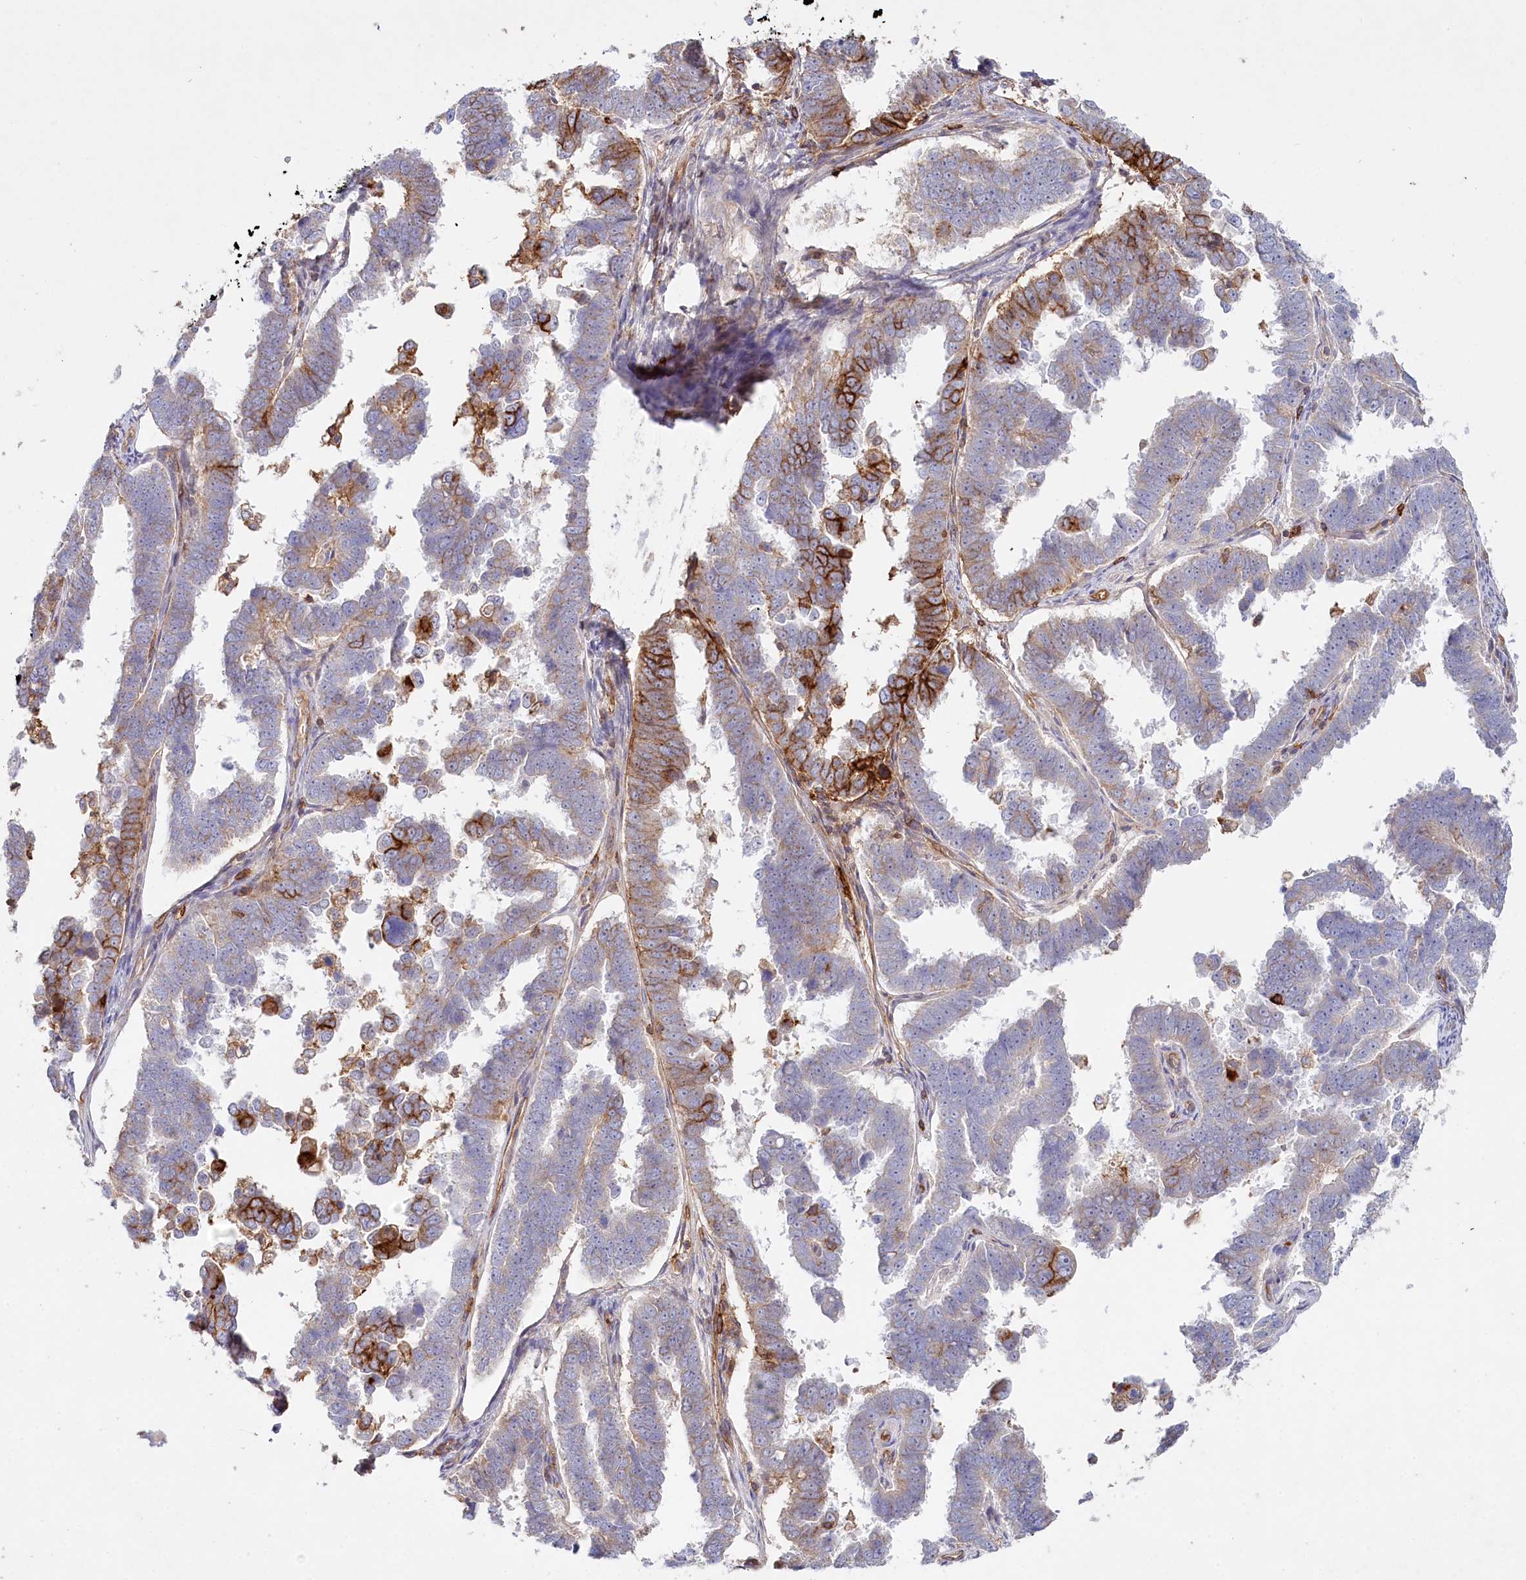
{"staining": {"intensity": "strong", "quantity": "<25%", "location": "cytoplasmic/membranous"}, "tissue": "endometrial cancer", "cell_type": "Tumor cells", "image_type": "cancer", "snomed": [{"axis": "morphology", "description": "Adenocarcinoma, NOS"}, {"axis": "topography", "description": "Endometrium"}], "caption": "Brown immunohistochemical staining in endometrial cancer (adenocarcinoma) displays strong cytoplasmic/membranous expression in approximately <25% of tumor cells. (DAB (3,3'-diaminobenzidine) IHC with brightfield microscopy, high magnification).", "gene": "RBP5", "patient": {"sex": "female", "age": 75}}